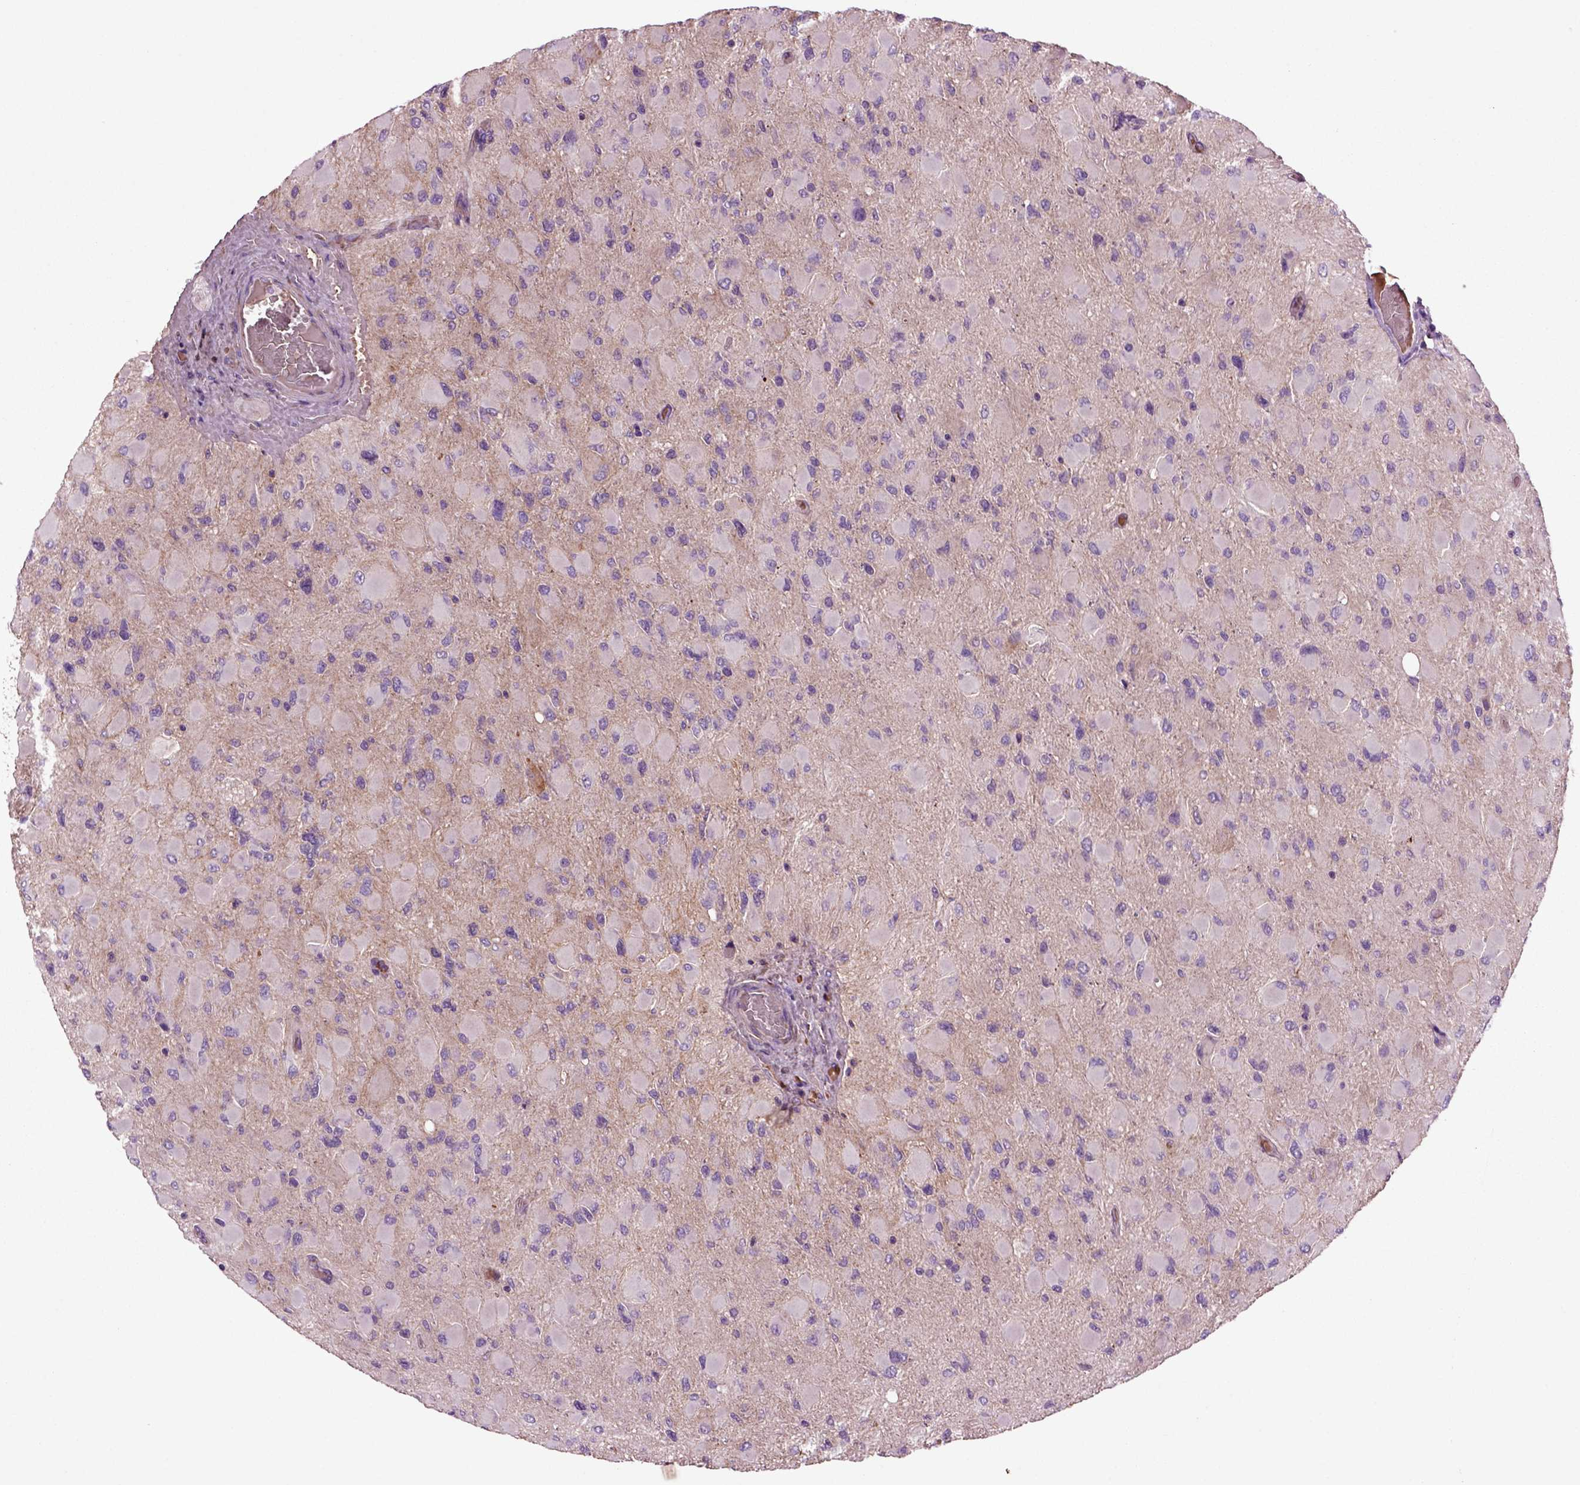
{"staining": {"intensity": "negative", "quantity": "none", "location": "none"}, "tissue": "glioma", "cell_type": "Tumor cells", "image_type": "cancer", "snomed": [{"axis": "morphology", "description": "Glioma, malignant, High grade"}, {"axis": "topography", "description": "Cerebral cortex"}], "caption": "Tumor cells show no significant protein staining in malignant high-grade glioma. Nuclei are stained in blue.", "gene": "SPON1", "patient": {"sex": "female", "age": 36}}